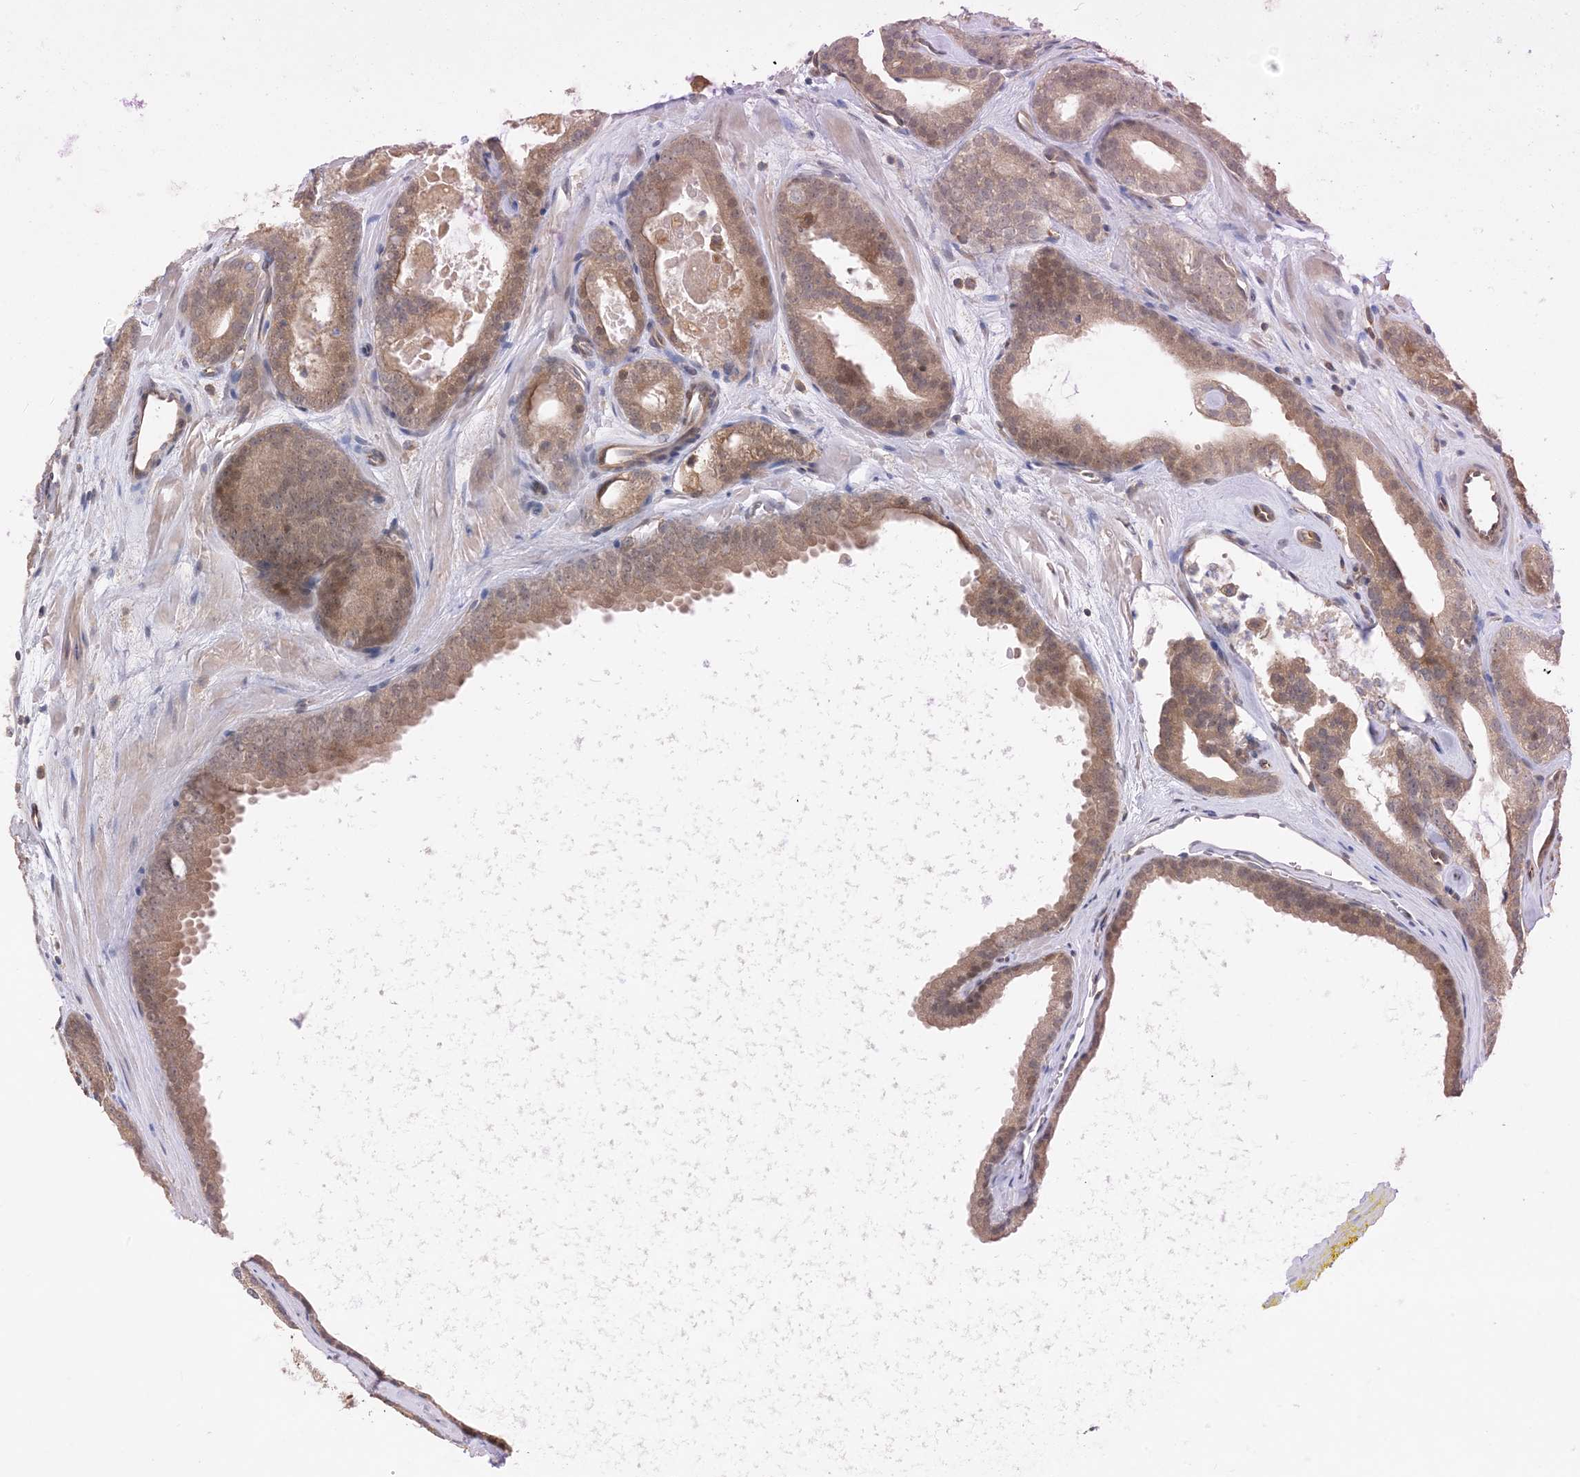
{"staining": {"intensity": "moderate", "quantity": ">75%", "location": "cytoplasmic/membranous"}, "tissue": "prostate cancer", "cell_type": "Tumor cells", "image_type": "cancer", "snomed": [{"axis": "morphology", "description": "Adenocarcinoma, High grade"}, {"axis": "topography", "description": "Prostate"}], "caption": "This histopathology image demonstrates prostate cancer (high-grade adenocarcinoma) stained with IHC to label a protein in brown. The cytoplasmic/membranous of tumor cells show moderate positivity for the protein. Nuclei are counter-stained blue.", "gene": "OBI1", "patient": {"sex": "male", "age": 57}}